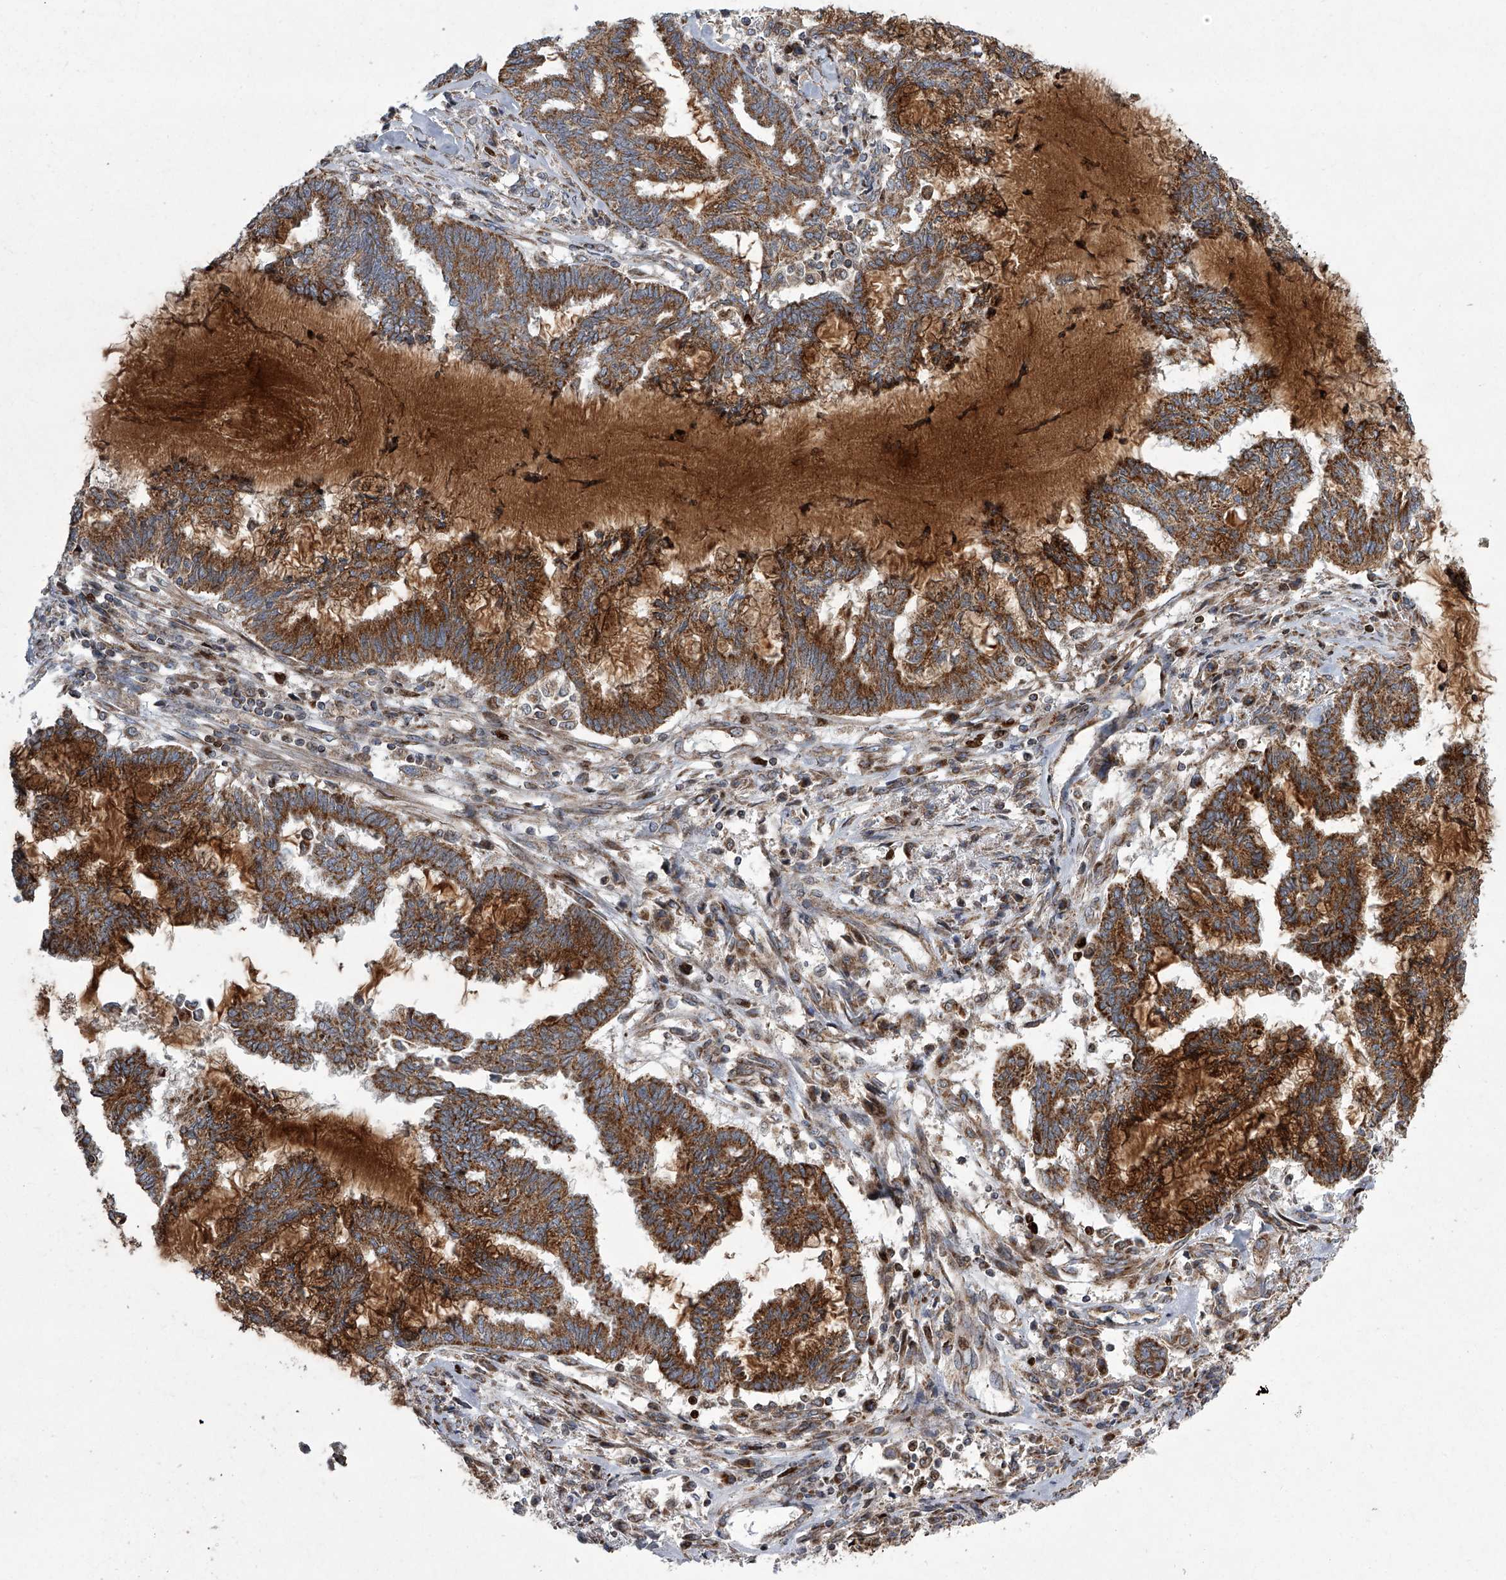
{"staining": {"intensity": "strong", "quantity": ">75%", "location": "cytoplasmic/membranous"}, "tissue": "endometrial cancer", "cell_type": "Tumor cells", "image_type": "cancer", "snomed": [{"axis": "morphology", "description": "Adenocarcinoma, NOS"}, {"axis": "topography", "description": "Endometrium"}], "caption": "Tumor cells display strong cytoplasmic/membranous expression in approximately >75% of cells in adenocarcinoma (endometrial).", "gene": "STRADA", "patient": {"sex": "female", "age": 86}}